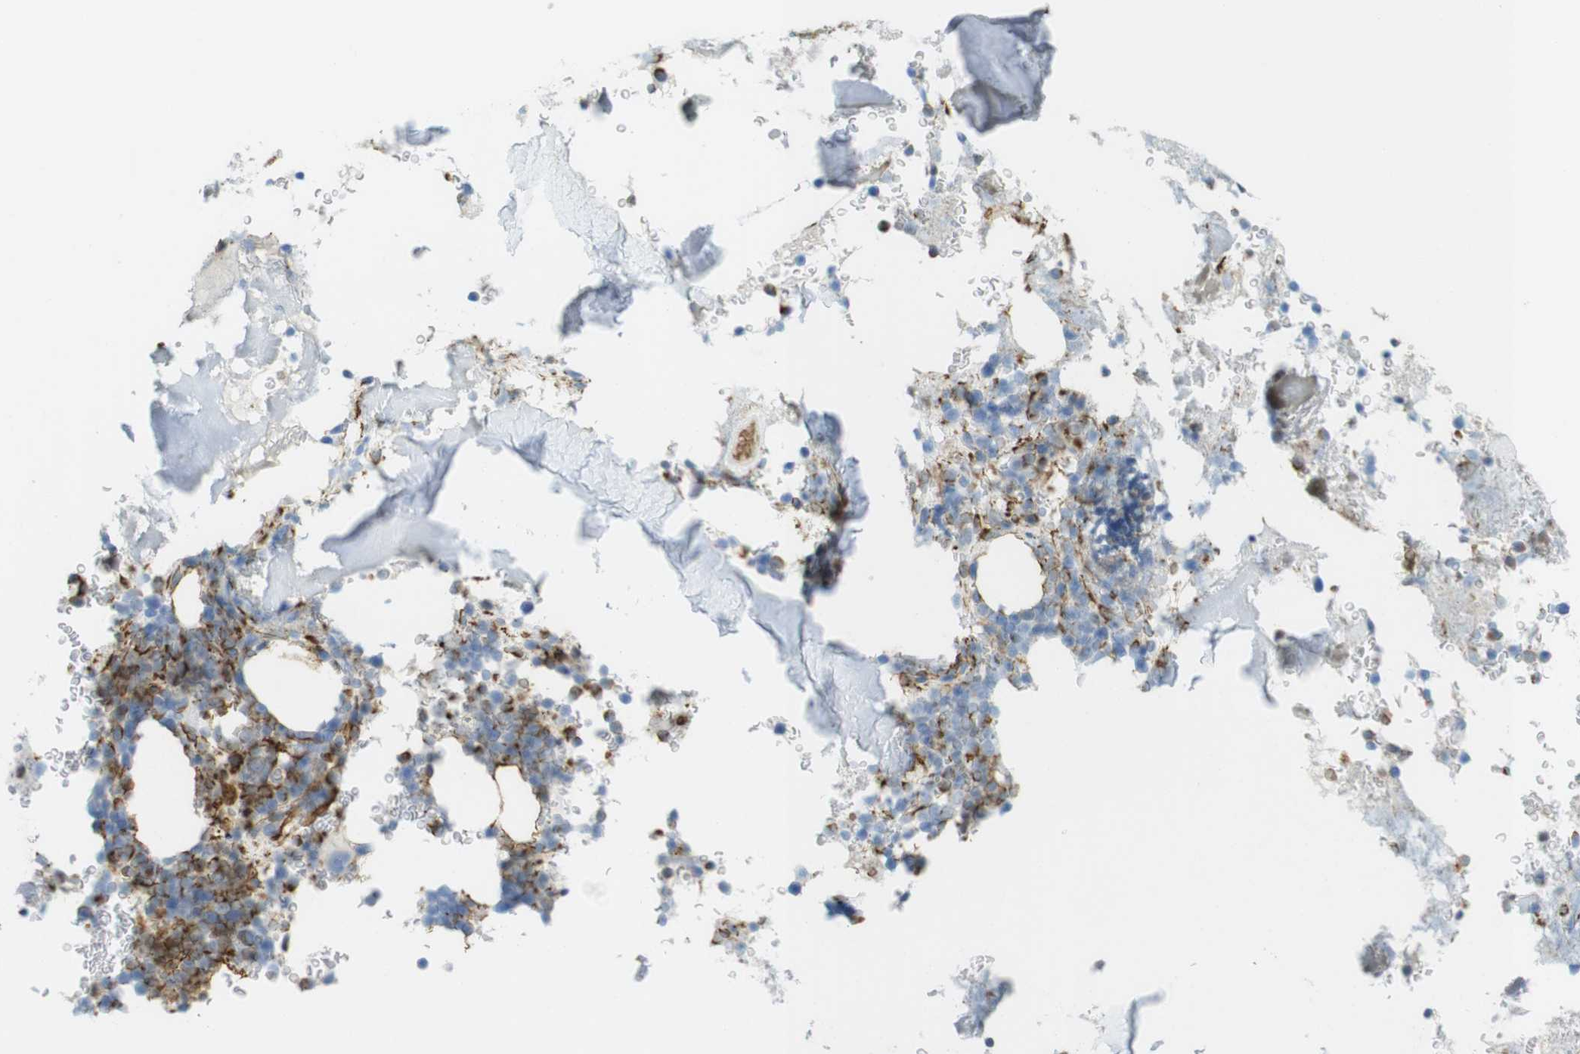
{"staining": {"intensity": "weak", "quantity": "<25%", "location": "cytoplasmic/membranous"}, "tissue": "bone marrow", "cell_type": "Hematopoietic cells", "image_type": "normal", "snomed": [{"axis": "morphology", "description": "Normal tissue, NOS"}, {"axis": "topography", "description": "Bone marrow"}], "caption": "The micrograph shows no staining of hematopoietic cells in unremarkable bone marrow.", "gene": "MS4A10", "patient": {"sex": "male"}}